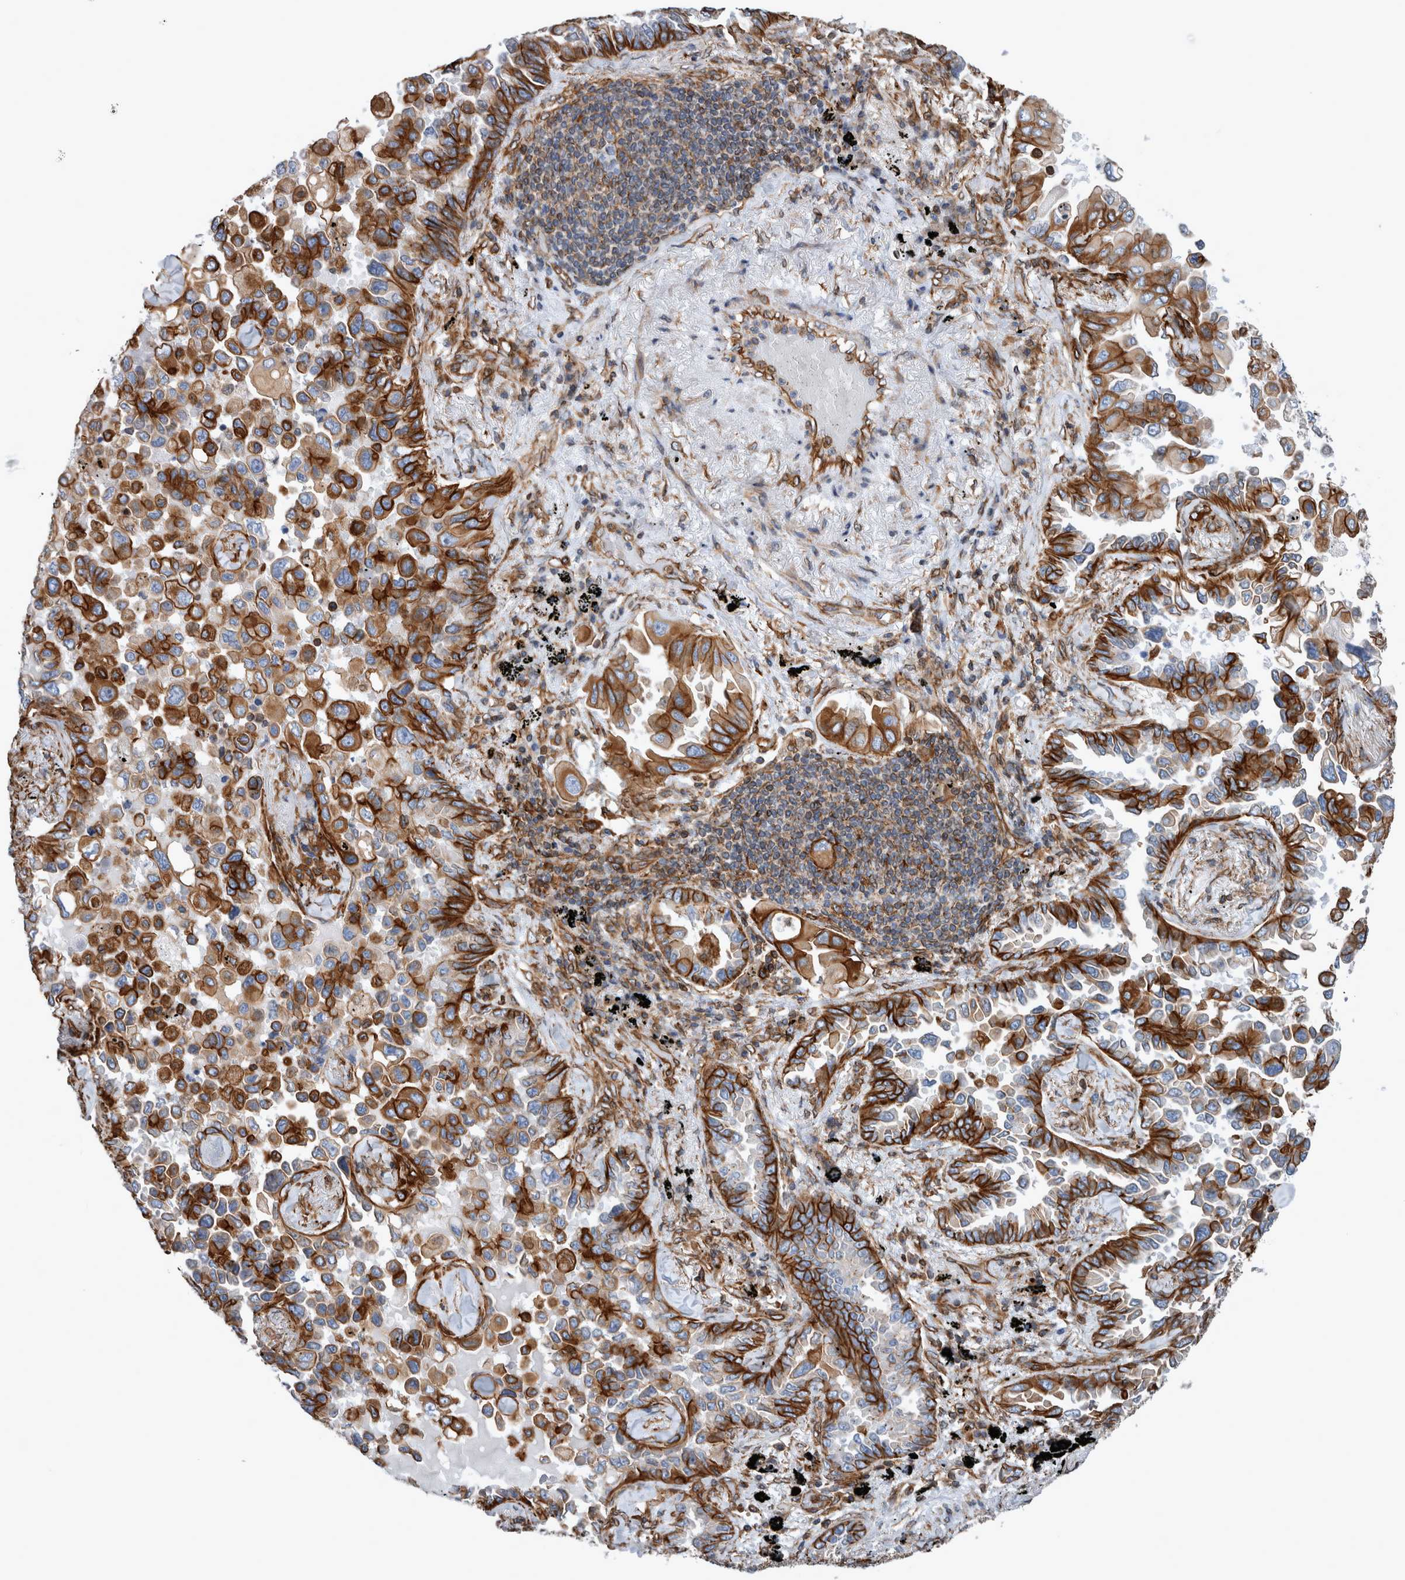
{"staining": {"intensity": "strong", "quantity": ">75%", "location": "cytoplasmic/membranous"}, "tissue": "lung cancer", "cell_type": "Tumor cells", "image_type": "cancer", "snomed": [{"axis": "morphology", "description": "Adenocarcinoma, NOS"}, {"axis": "topography", "description": "Lung"}], "caption": "Lung cancer tissue reveals strong cytoplasmic/membranous expression in approximately >75% of tumor cells", "gene": "PLEC", "patient": {"sex": "female", "age": 67}}